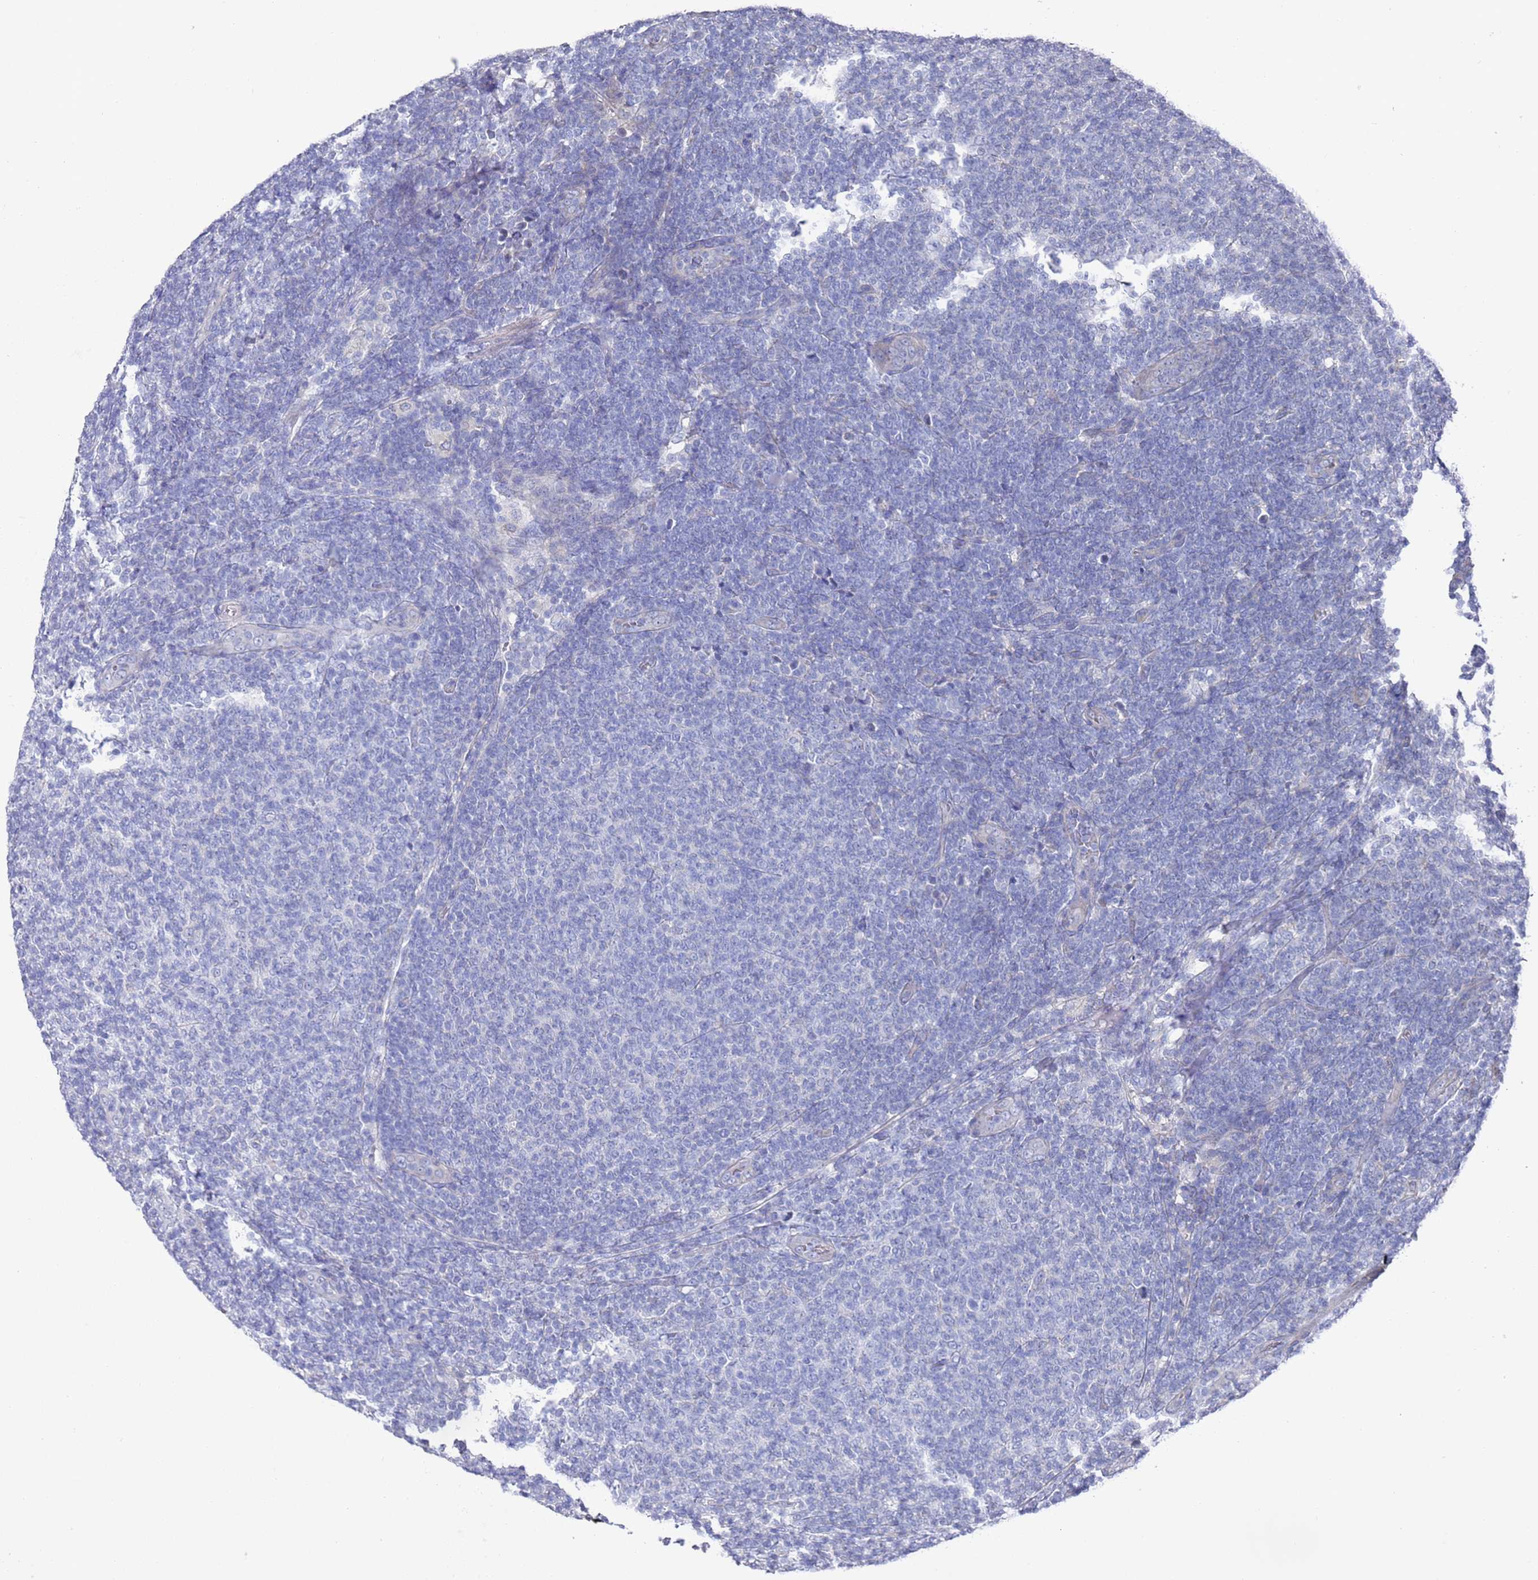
{"staining": {"intensity": "negative", "quantity": "none", "location": "none"}, "tissue": "lymphoma", "cell_type": "Tumor cells", "image_type": "cancer", "snomed": [{"axis": "morphology", "description": "Malignant lymphoma, non-Hodgkin's type, Low grade"}, {"axis": "topography", "description": "Lymph node"}], "caption": "There is no significant expression in tumor cells of malignant lymphoma, non-Hodgkin's type (low-grade).", "gene": "SCAPER", "patient": {"sex": "male", "age": 66}}